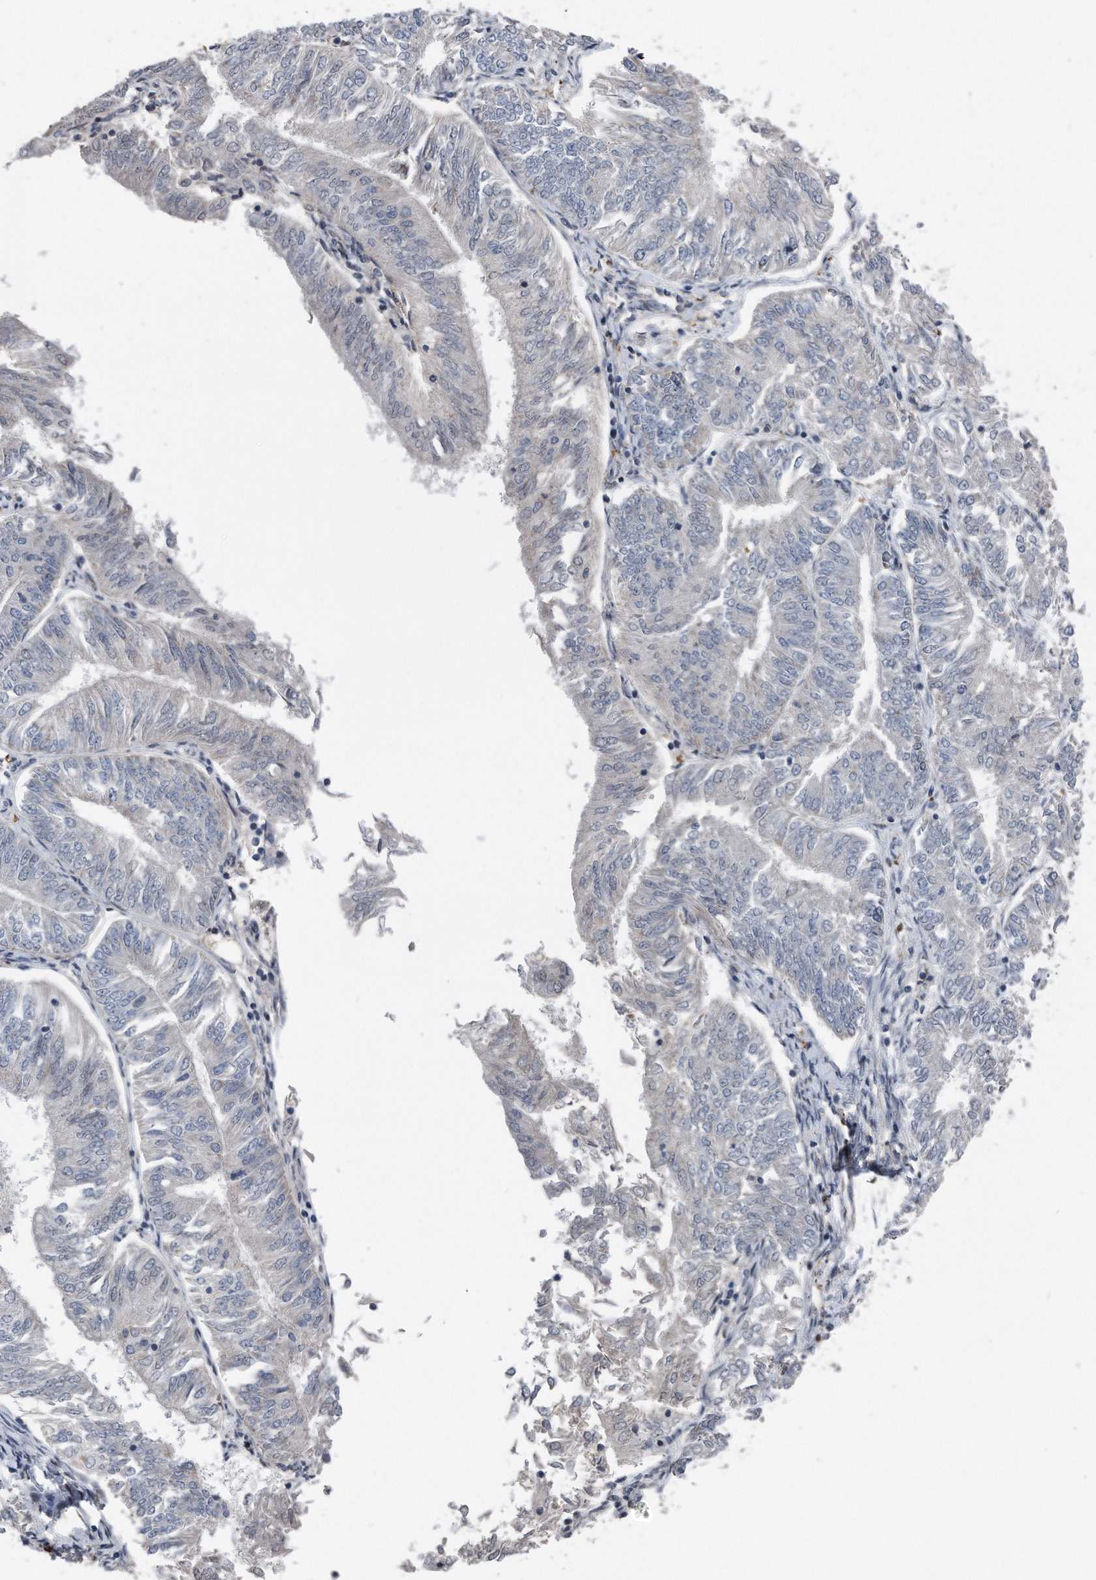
{"staining": {"intensity": "negative", "quantity": "none", "location": "none"}, "tissue": "endometrial cancer", "cell_type": "Tumor cells", "image_type": "cancer", "snomed": [{"axis": "morphology", "description": "Adenocarcinoma, NOS"}, {"axis": "topography", "description": "Endometrium"}], "caption": "Immunohistochemical staining of endometrial cancer (adenocarcinoma) displays no significant positivity in tumor cells. (DAB (3,3'-diaminobenzidine) immunohistochemistry, high magnification).", "gene": "DST", "patient": {"sex": "female", "age": 58}}